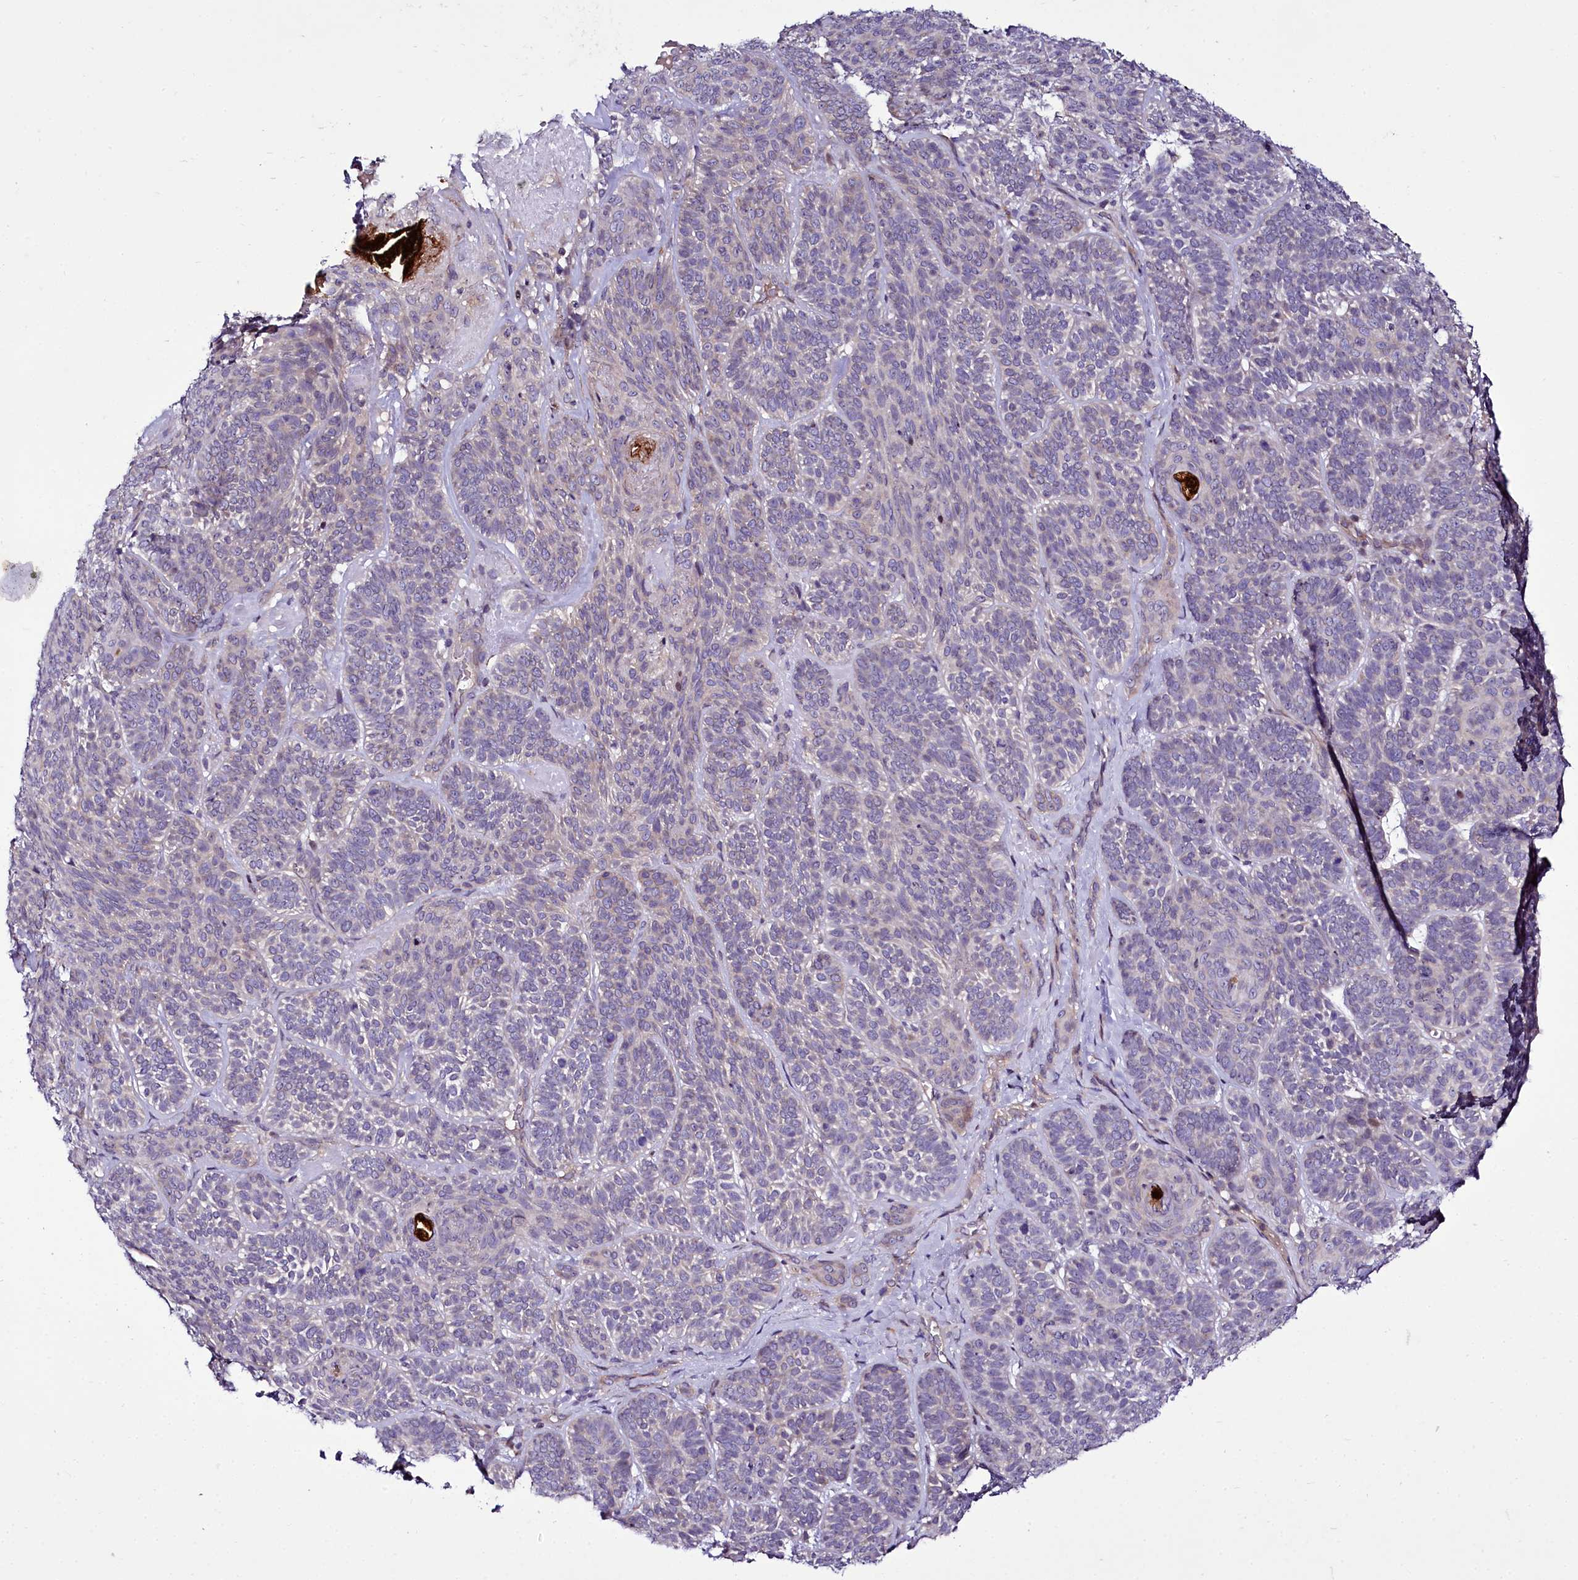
{"staining": {"intensity": "negative", "quantity": "none", "location": "none"}, "tissue": "skin cancer", "cell_type": "Tumor cells", "image_type": "cancer", "snomed": [{"axis": "morphology", "description": "Basal cell carcinoma"}, {"axis": "topography", "description": "Skin"}], "caption": "DAB immunohistochemical staining of human skin cancer reveals no significant expression in tumor cells.", "gene": "ZC3H12C", "patient": {"sex": "male", "age": 85}}